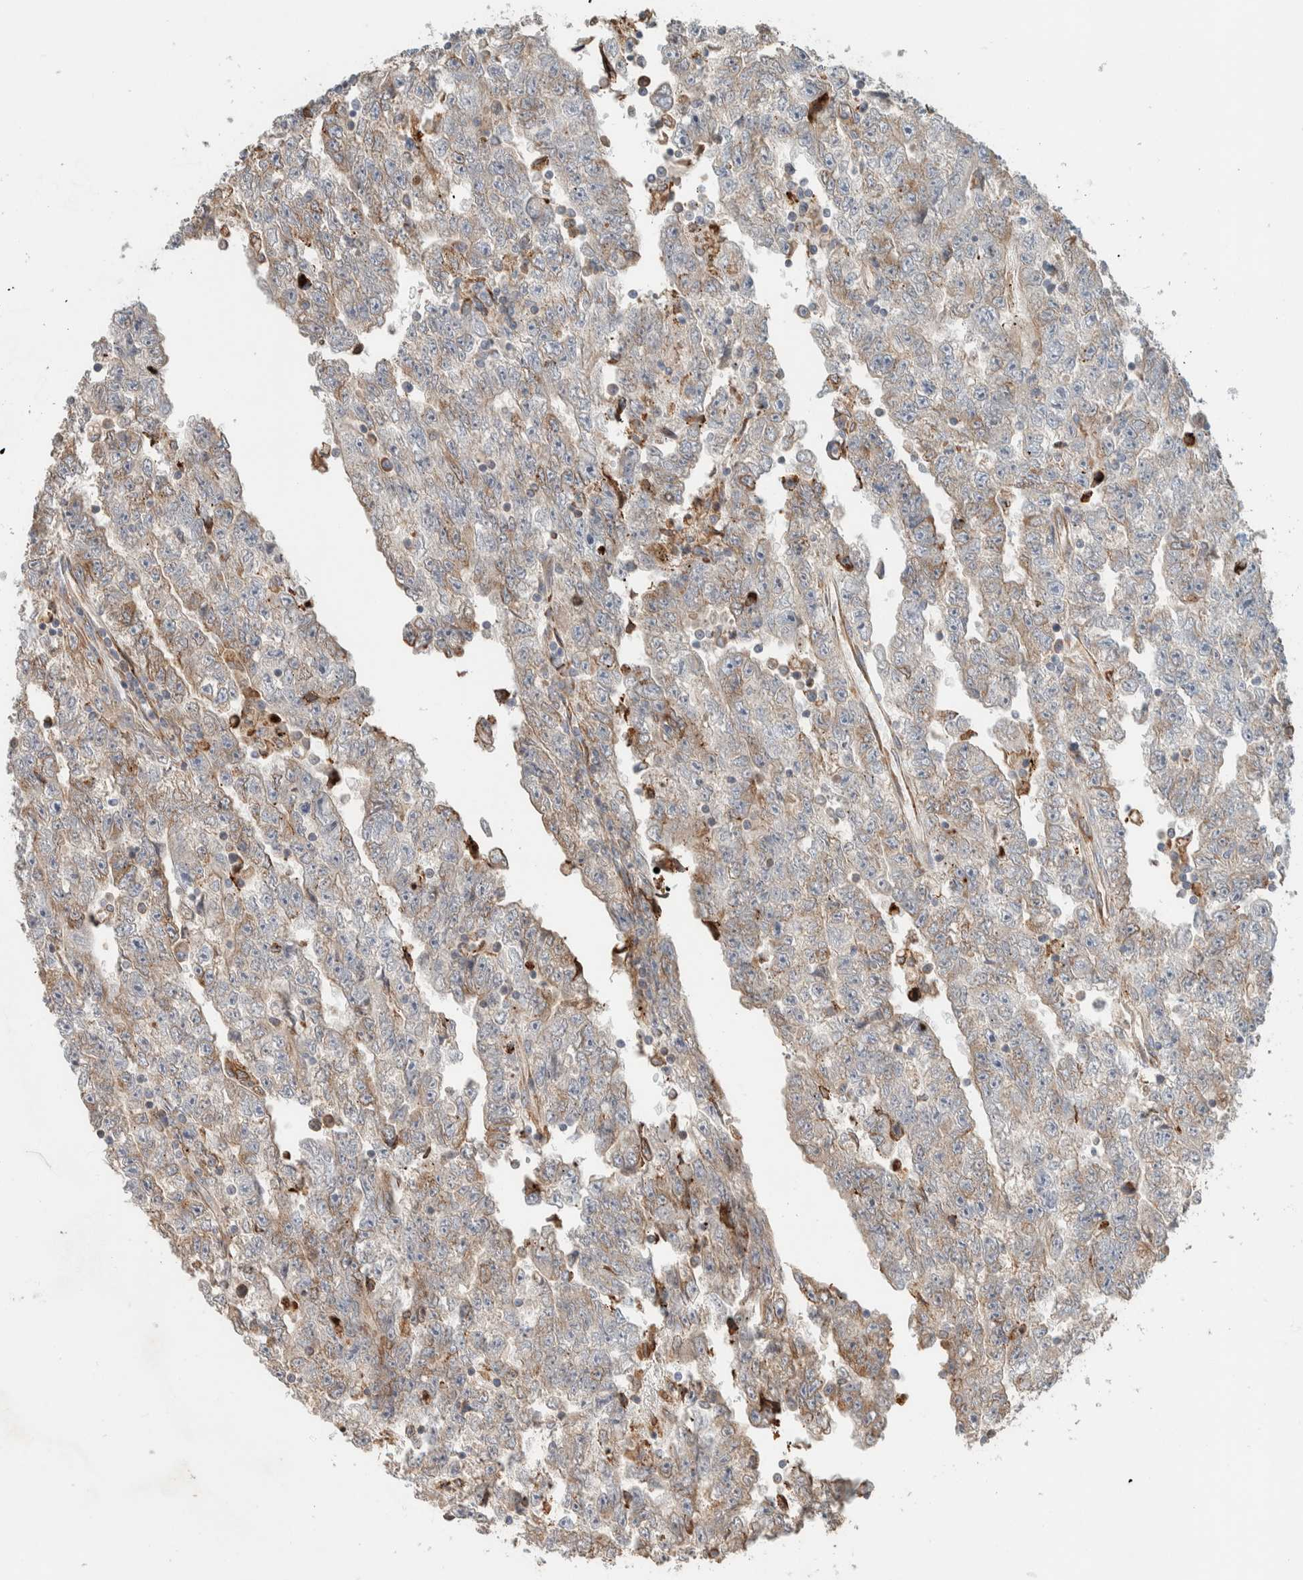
{"staining": {"intensity": "weak", "quantity": "<25%", "location": "cytoplasmic/membranous"}, "tissue": "testis cancer", "cell_type": "Tumor cells", "image_type": "cancer", "snomed": [{"axis": "morphology", "description": "Carcinoma, Embryonal, NOS"}, {"axis": "topography", "description": "Testis"}], "caption": "Immunohistochemistry (IHC) image of human testis cancer stained for a protein (brown), which reveals no expression in tumor cells.", "gene": "ADCY8", "patient": {"sex": "male", "age": 25}}